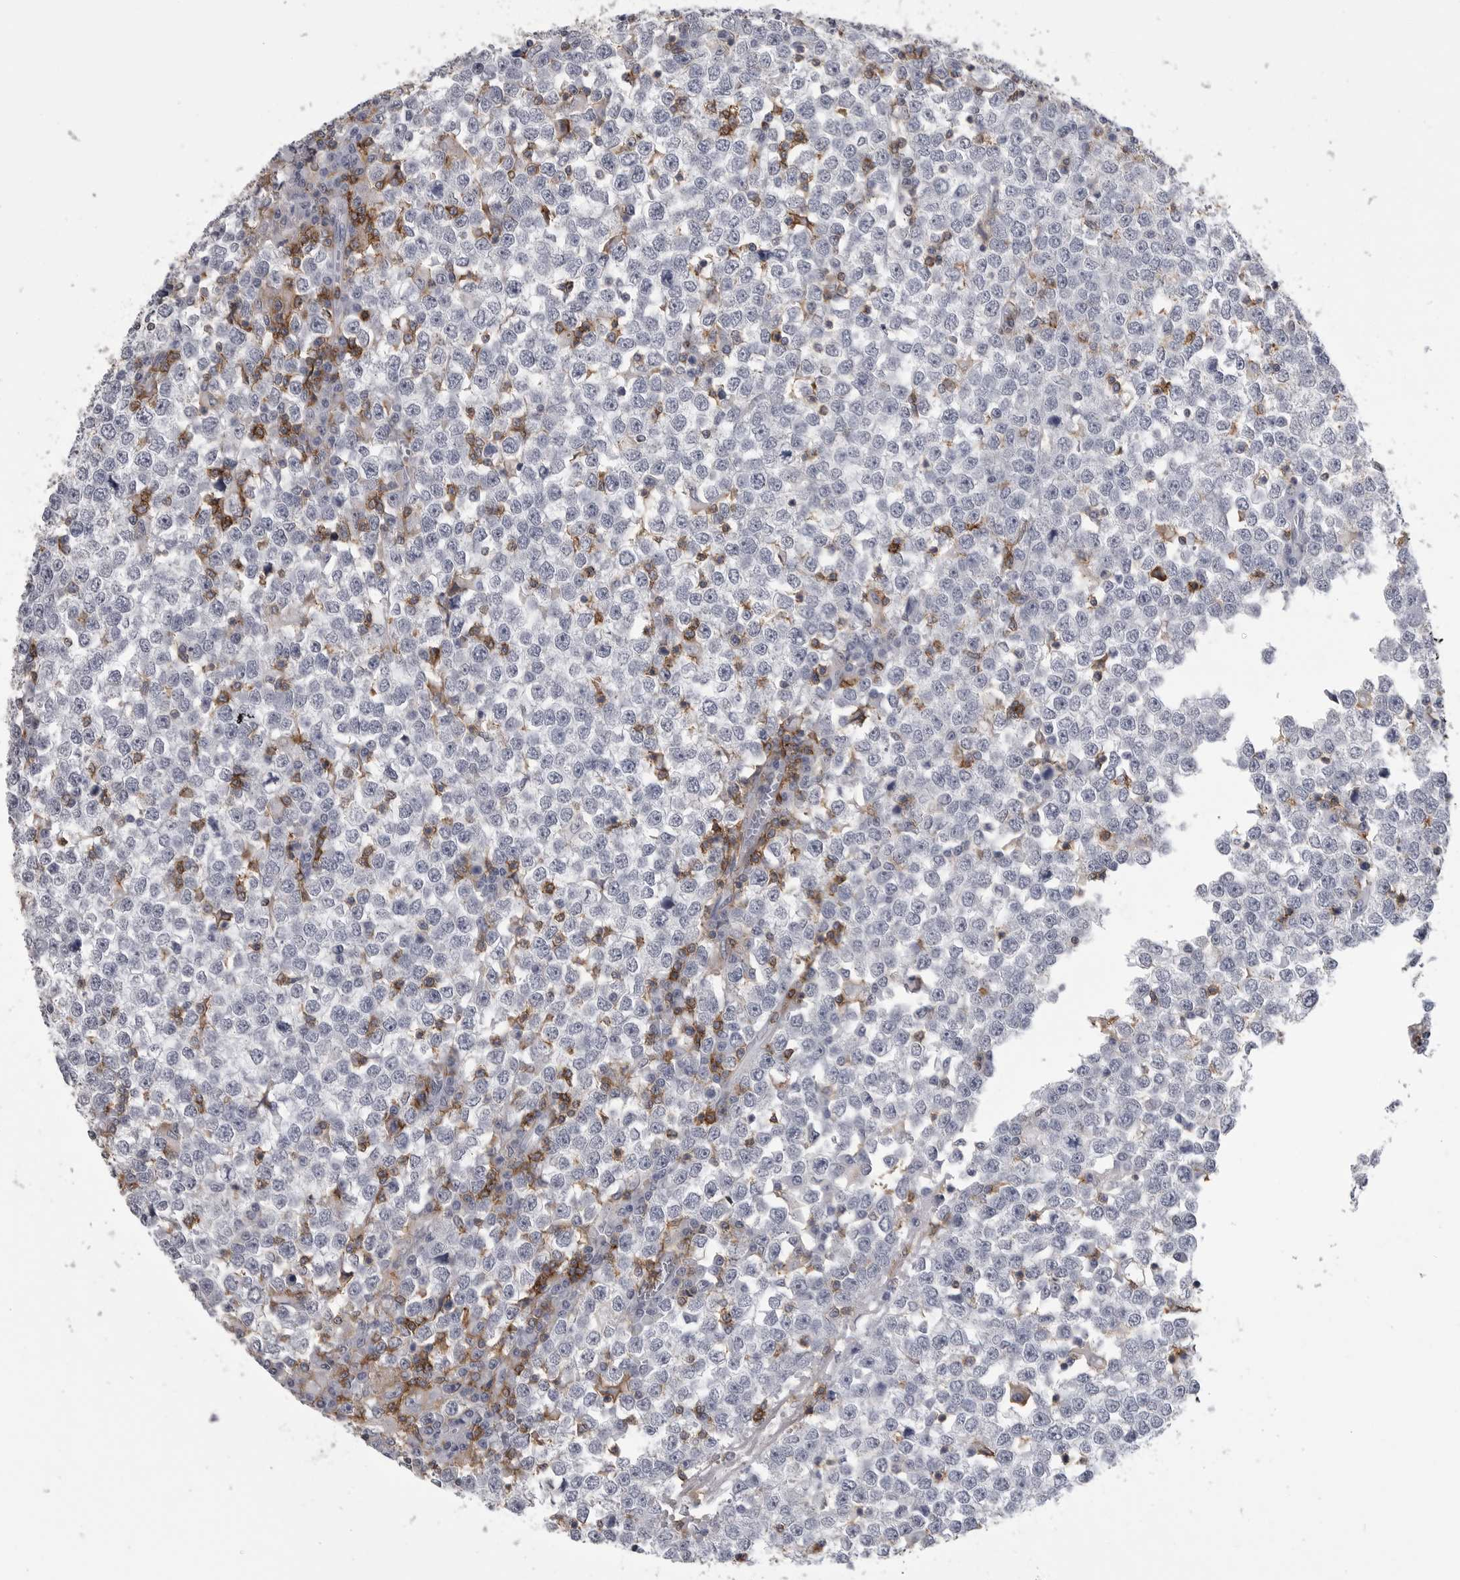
{"staining": {"intensity": "negative", "quantity": "none", "location": "none"}, "tissue": "testis cancer", "cell_type": "Tumor cells", "image_type": "cancer", "snomed": [{"axis": "morphology", "description": "Seminoma, NOS"}, {"axis": "topography", "description": "Testis"}], "caption": "IHC histopathology image of seminoma (testis) stained for a protein (brown), which exhibits no staining in tumor cells.", "gene": "ITGAL", "patient": {"sex": "male", "age": 65}}